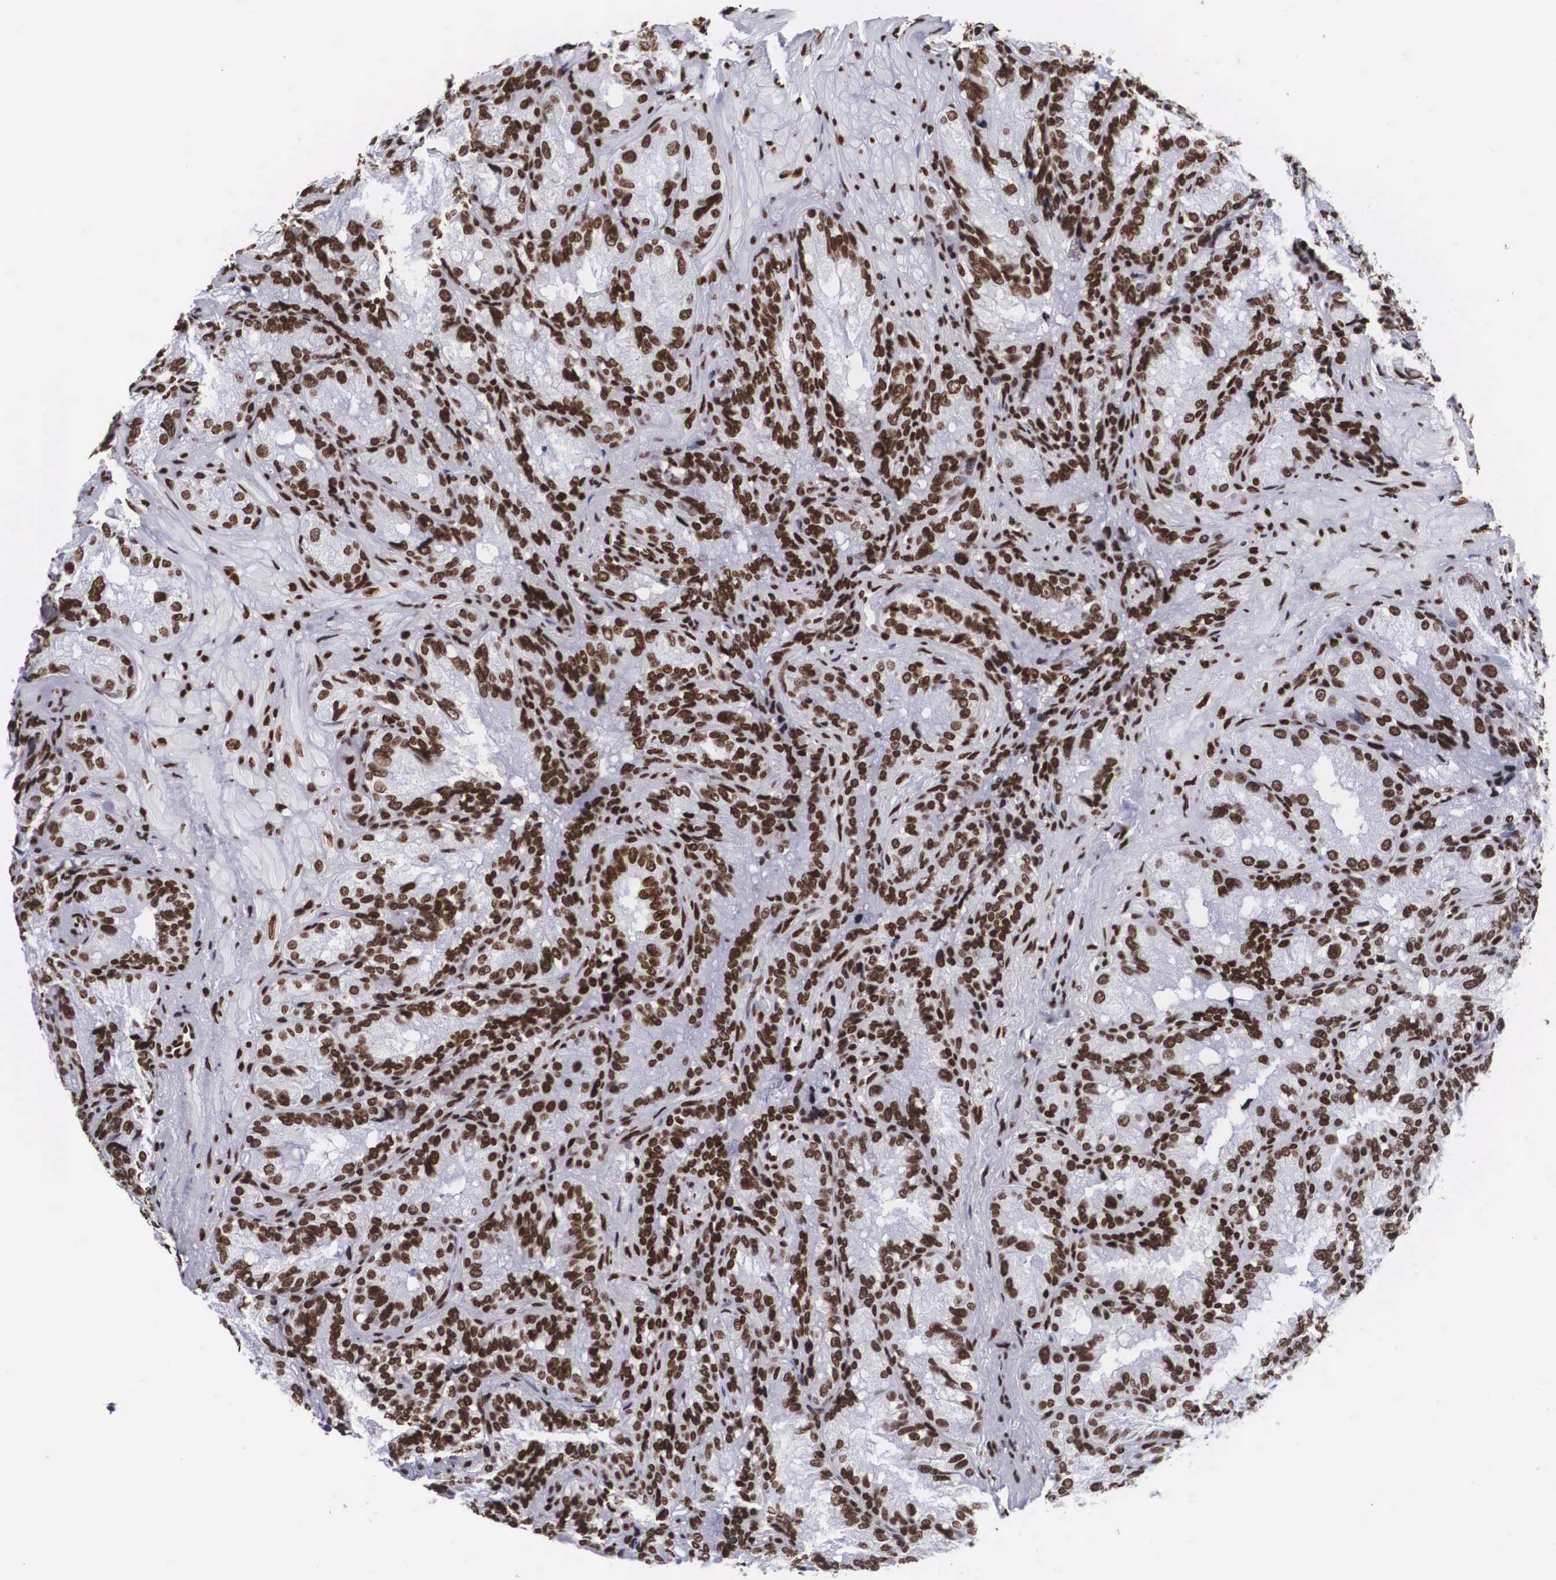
{"staining": {"intensity": "strong", "quantity": ">75%", "location": "nuclear"}, "tissue": "seminal vesicle", "cell_type": "Glandular cells", "image_type": "normal", "snomed": [{"axis": "morphology", "description": "Normal tissue, NOS"}, {"axis": "topography", "description": "Seminal veicle"}], "caption": "Immunohistochemical staining of benign human seminal vesicle exhibits >75% levels of strong nuclear protein positivity in about >75% of glandular cells.", "gene": "MECP2", "patient": {"sex": "male", "age": 69}}